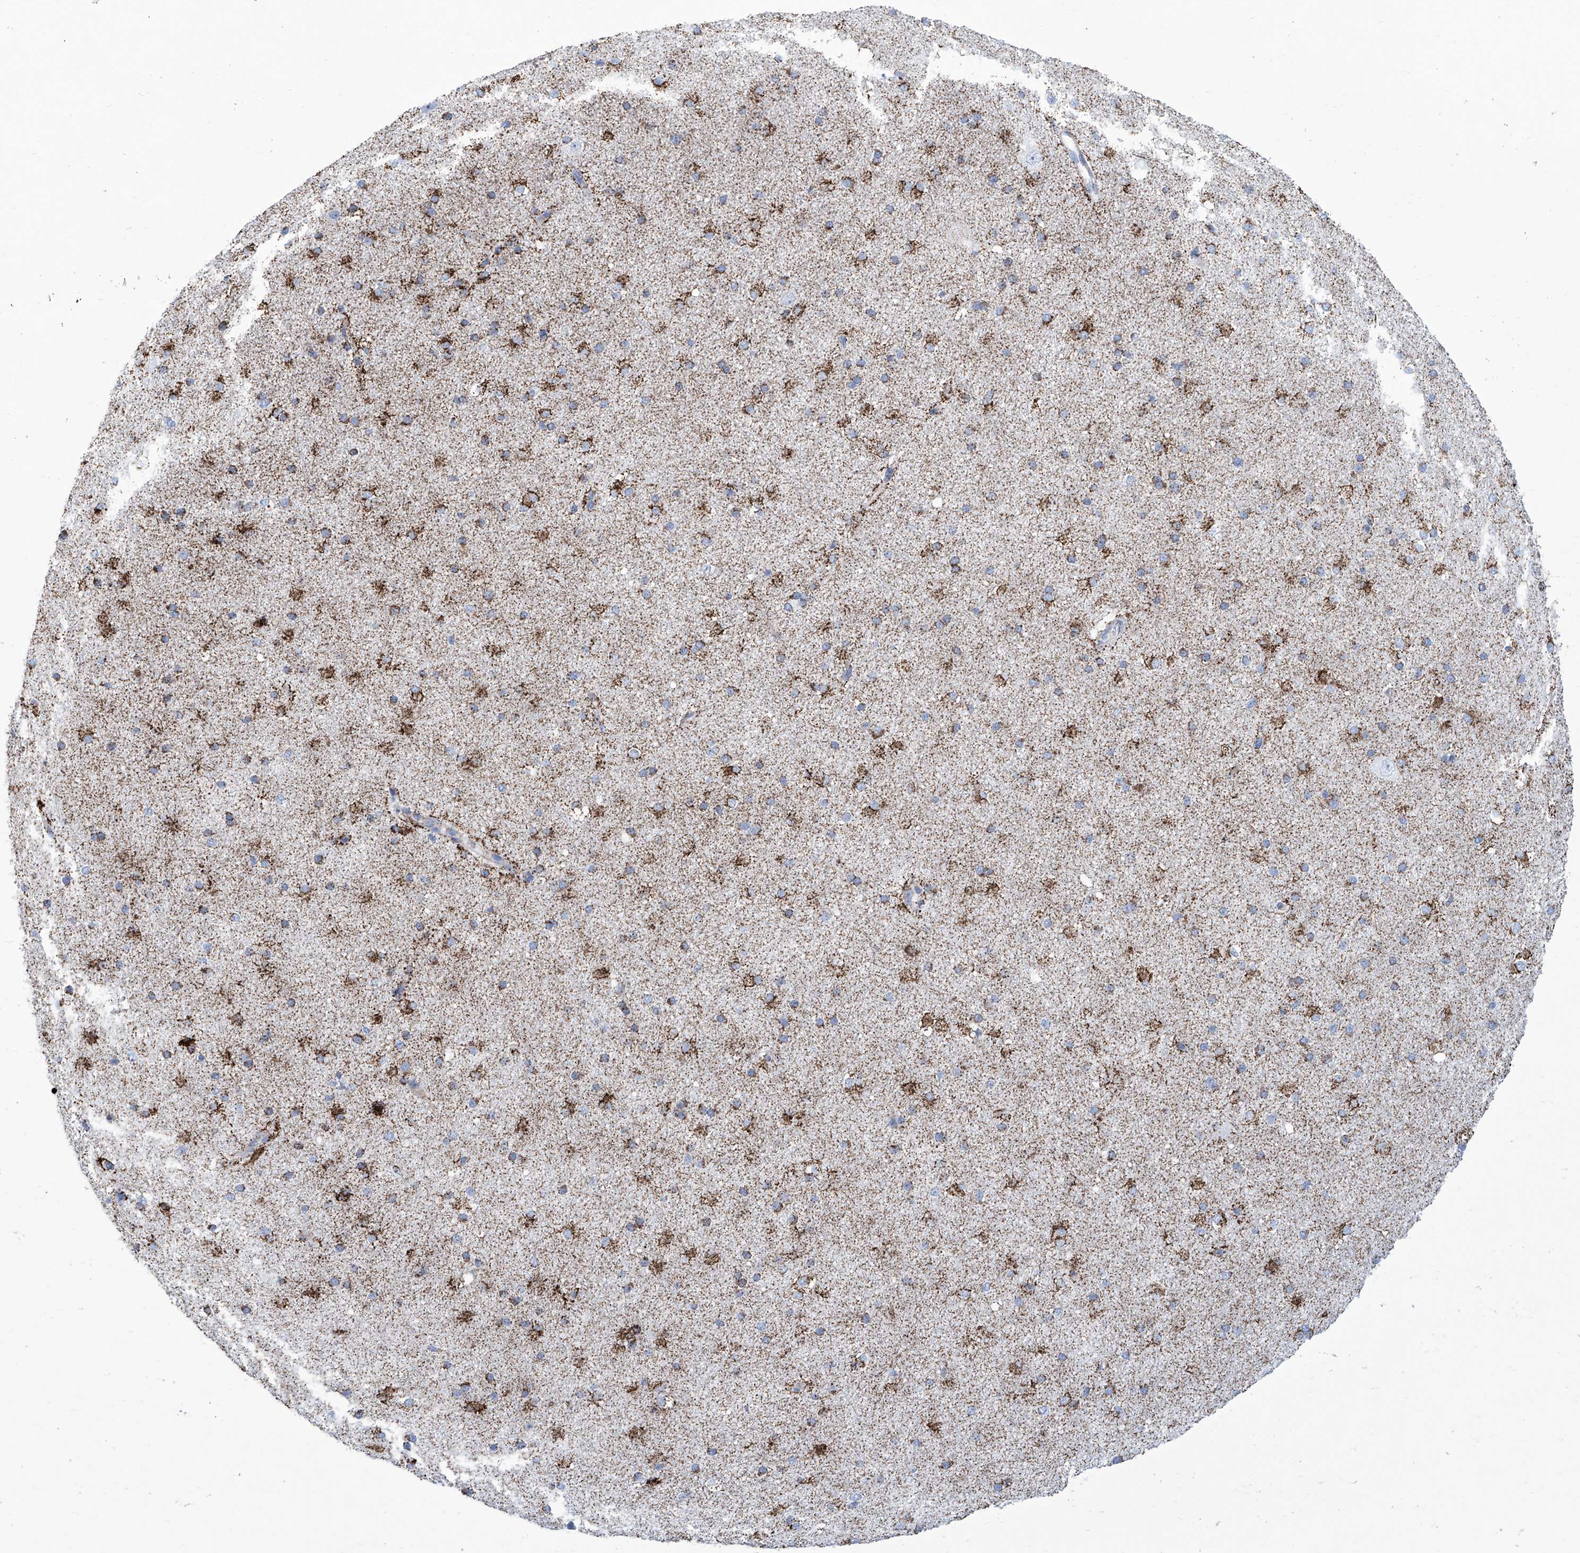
{"staining": {"intensity": "moderate", "quantity": ">75%", "location": "cytoplasmic/membranous"}, "tissue": "cerebral cortex", "cell_type": "Endothelial cells", "image_type": "normal", "snomed": [{"axis": "morphology", "description": "Normal tissue, NOS"}, {"axis": "morphology", "description": "Developmental malformation"}, {"axis": "topography", "description": "Cerebral cortex"}], "caption": "A medium amount of moderate cytoplasmic/membranous staining is present in approximately >75% of endothelial cells in normal cerebral cortex.", "gene": "ALDH6A1", "patient": {"sex": "female", "age": 30}}